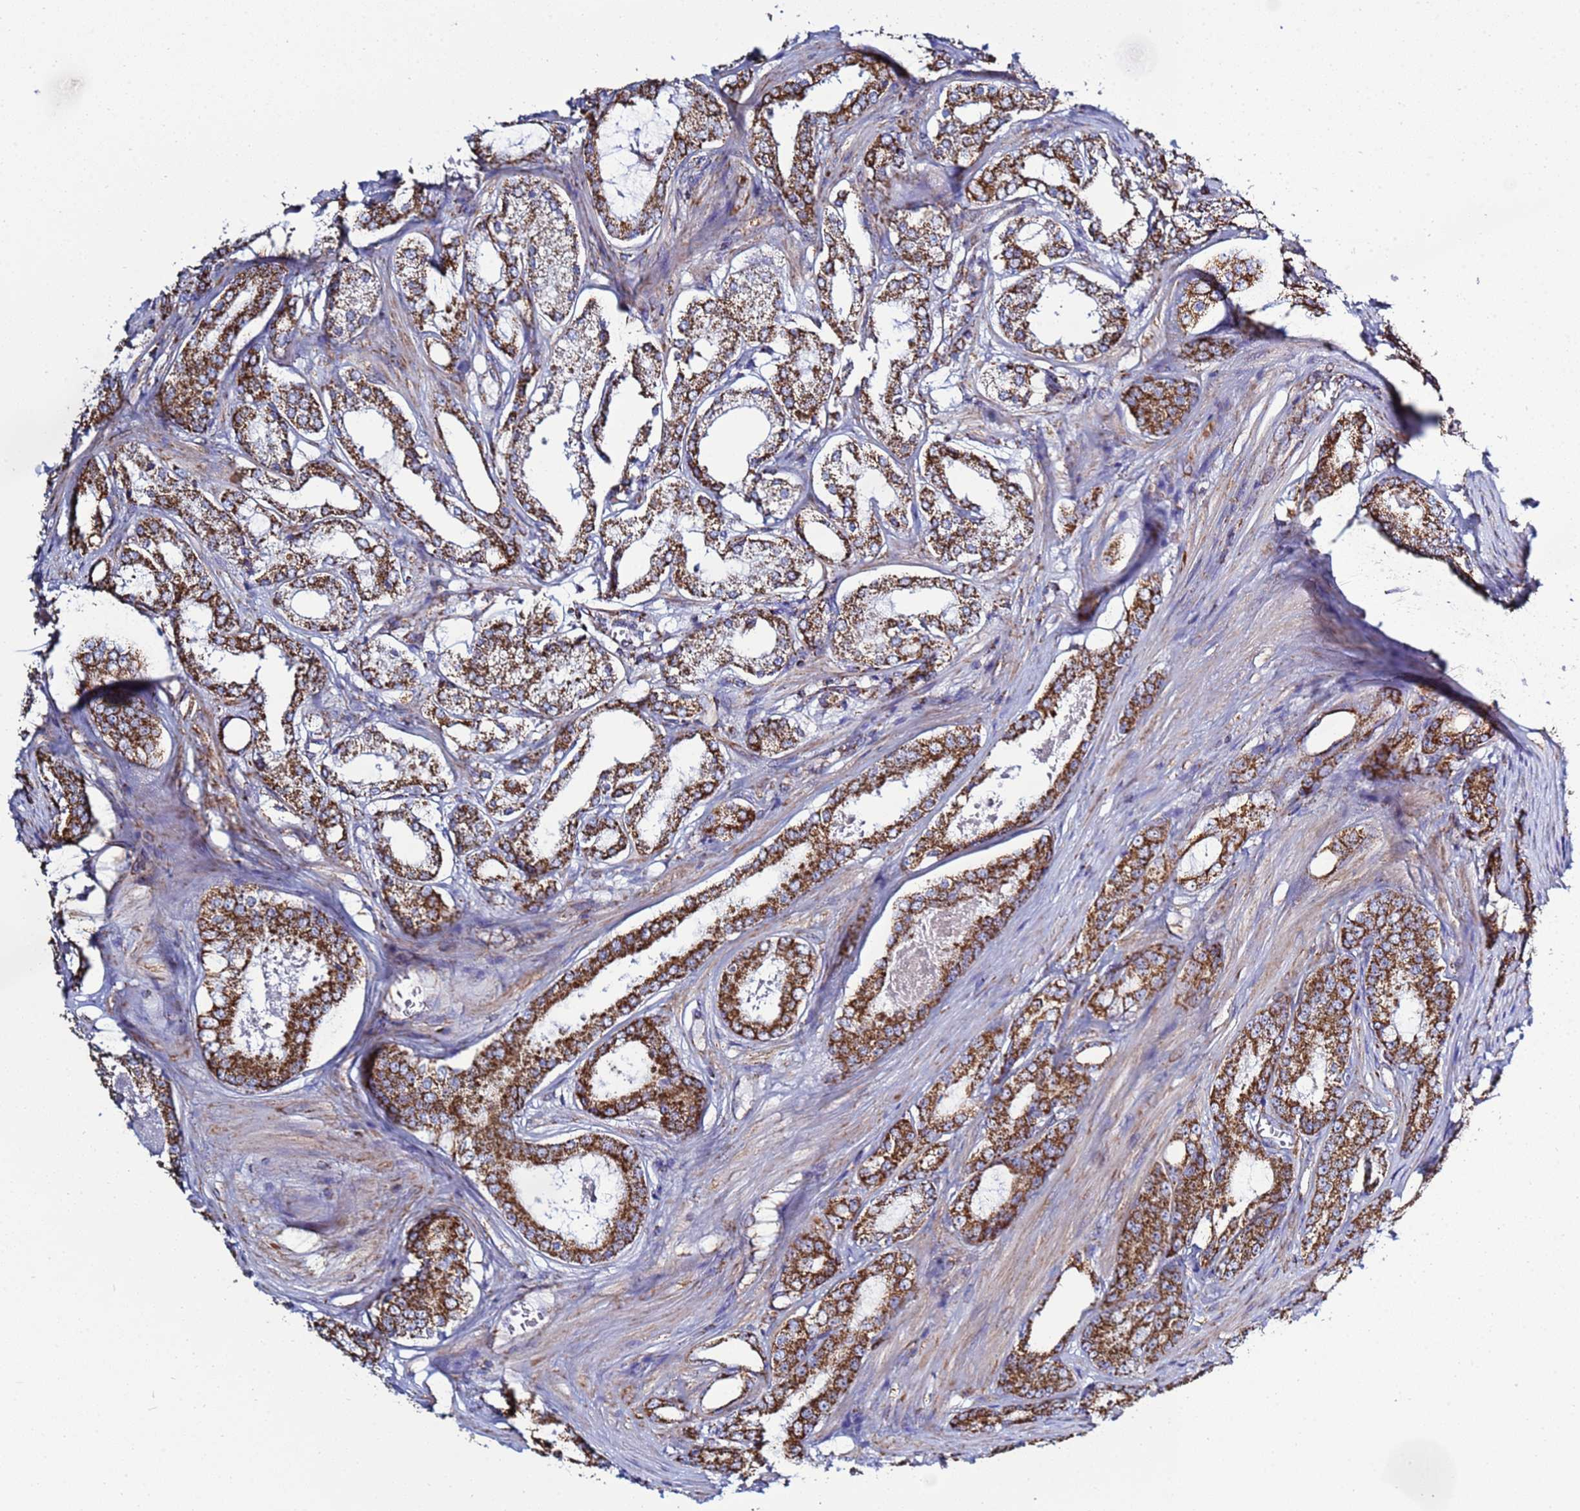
{"staining": {"intensity": "strong", "quantity": ">75%", "location": "cytoplasmic/membranous"}, "tissue": "prostate cancer", "cell_type": "Tumor cells", "image_type": "cancer", "snomed": [{"axis": "morphology", "description": "Adenocarcinoma, Low grade"}, {"axis": "topography", "description": "Prostate"}], "caption": "Prostate adenocarcinoma (low-grade) tissue reveals strong cytoplasmic/membranous expression in approximately >75% of tumor cells, visualized by immunohistochemistry.", "gene": "COQ4", "patient": {"sex": "male", "age": 68}}